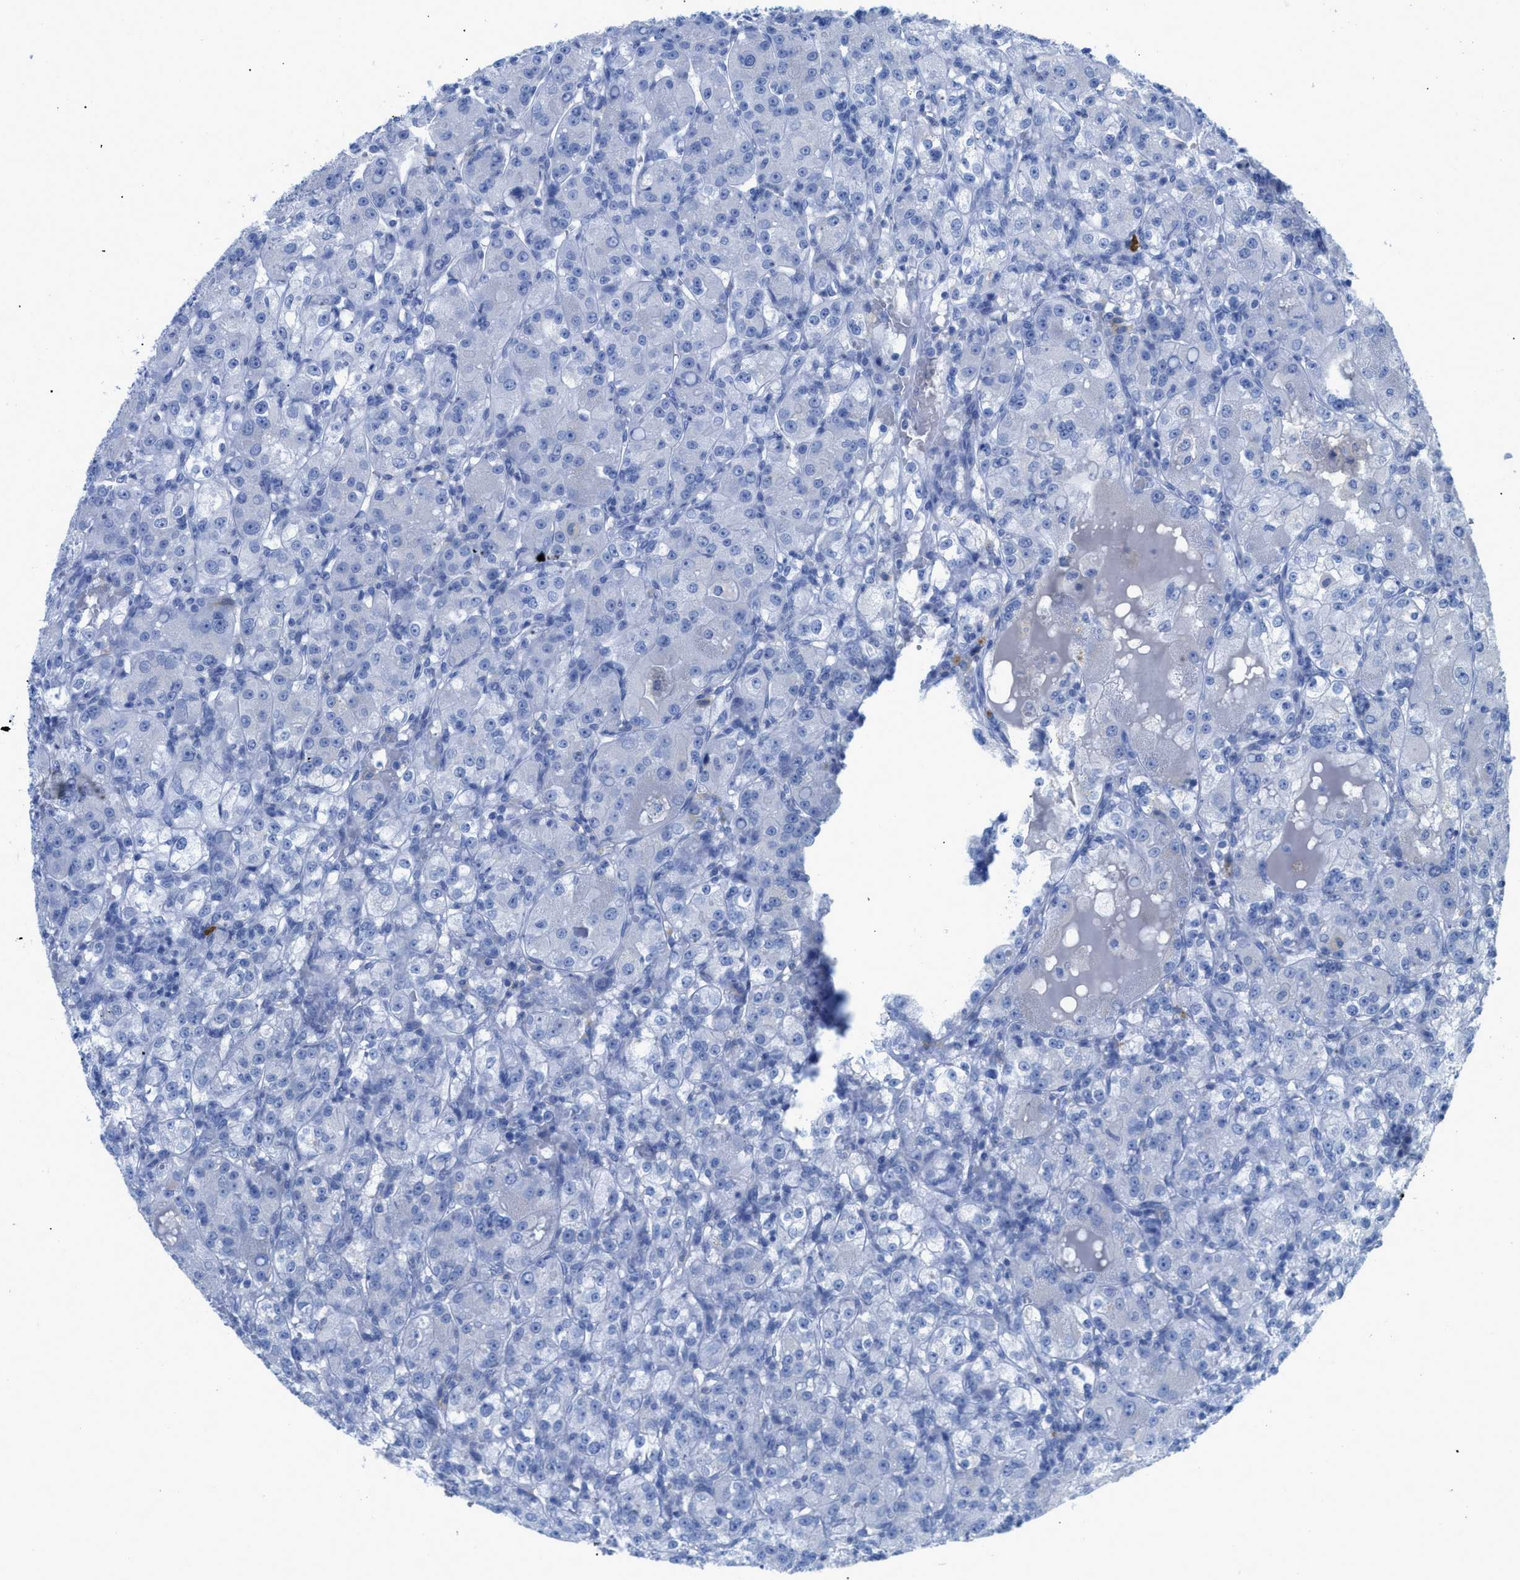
{"staining": {"intensity": "negative", "quantity": "none", "location": "none"}, "tissue": "renal cancer", "cell_type": "Tumor cells", "image_type": "cancer", "snomed": [{"axis": "morphology", "description": "Normal tissue, NOS"}, {"axis": "morphology", "description": "Adenocarcinoma, NOS"}, {"axis": "topography", "description": "Kidney"}], "caption": "Renal adenocarcinoma was stained to show a protein in brown. There is no significant expression in tumor cells. Nuclei are stained in blue.", "gene": "TCL1A", "patient": {"sex": "male", "age": 61}}